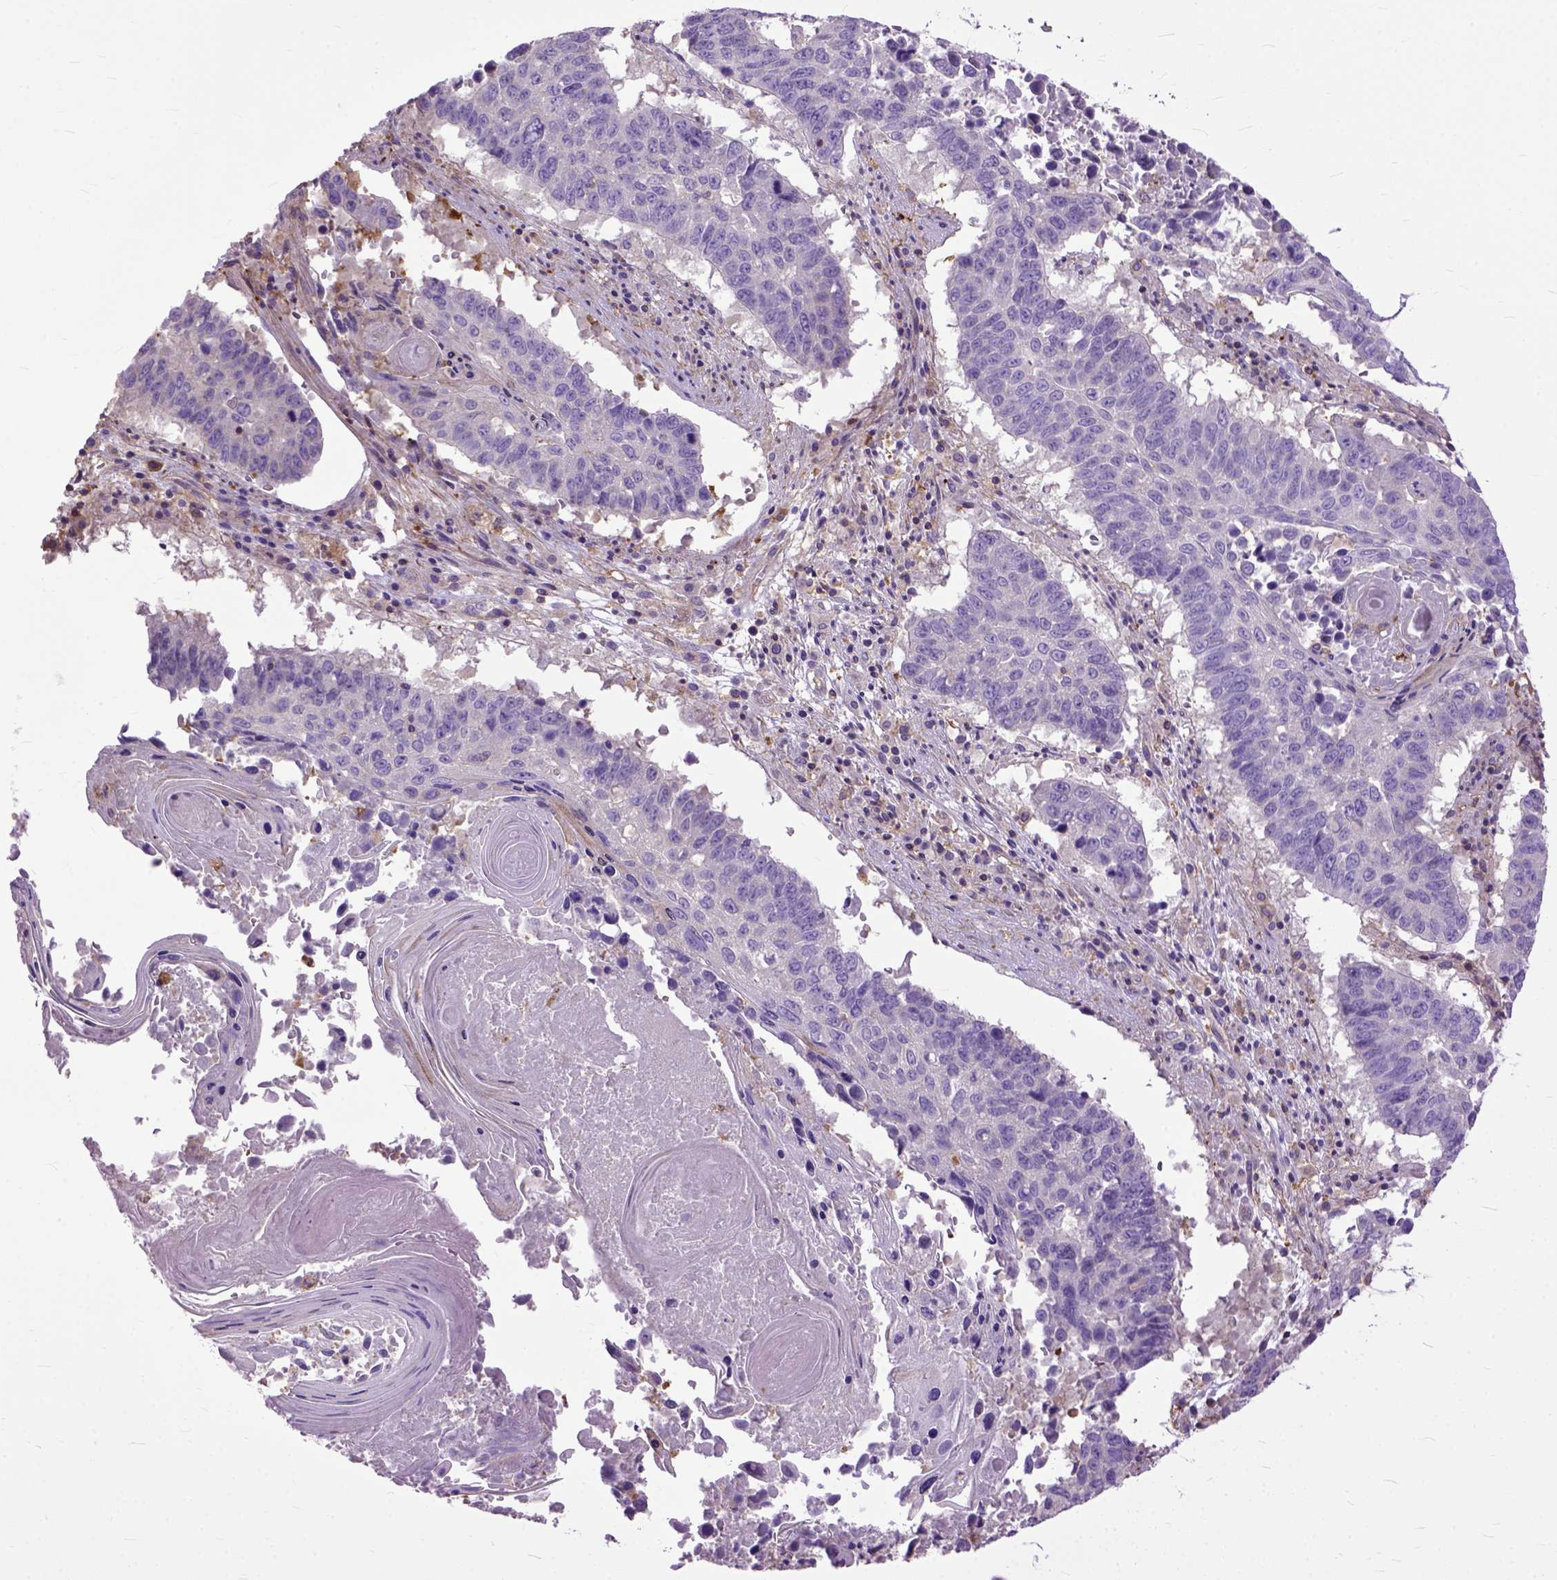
{"staining": {"intensity": "negative", "quantity": "none", "location": "none"}, "tissue": "lung cancer", "cell_type": "Tumor cells", "image_type": "cancer", "snomed": [{"axis": "morphology", "description": "Squamous cell carcinoma, NOS"}, {"axis": "topography", "description": "Lung"}], "caption": "Image shows no protein expression in tumor cells of lung cancer tissue.", "gene": "NAMPT", "patient": {"sex": "male", "age": 73}}